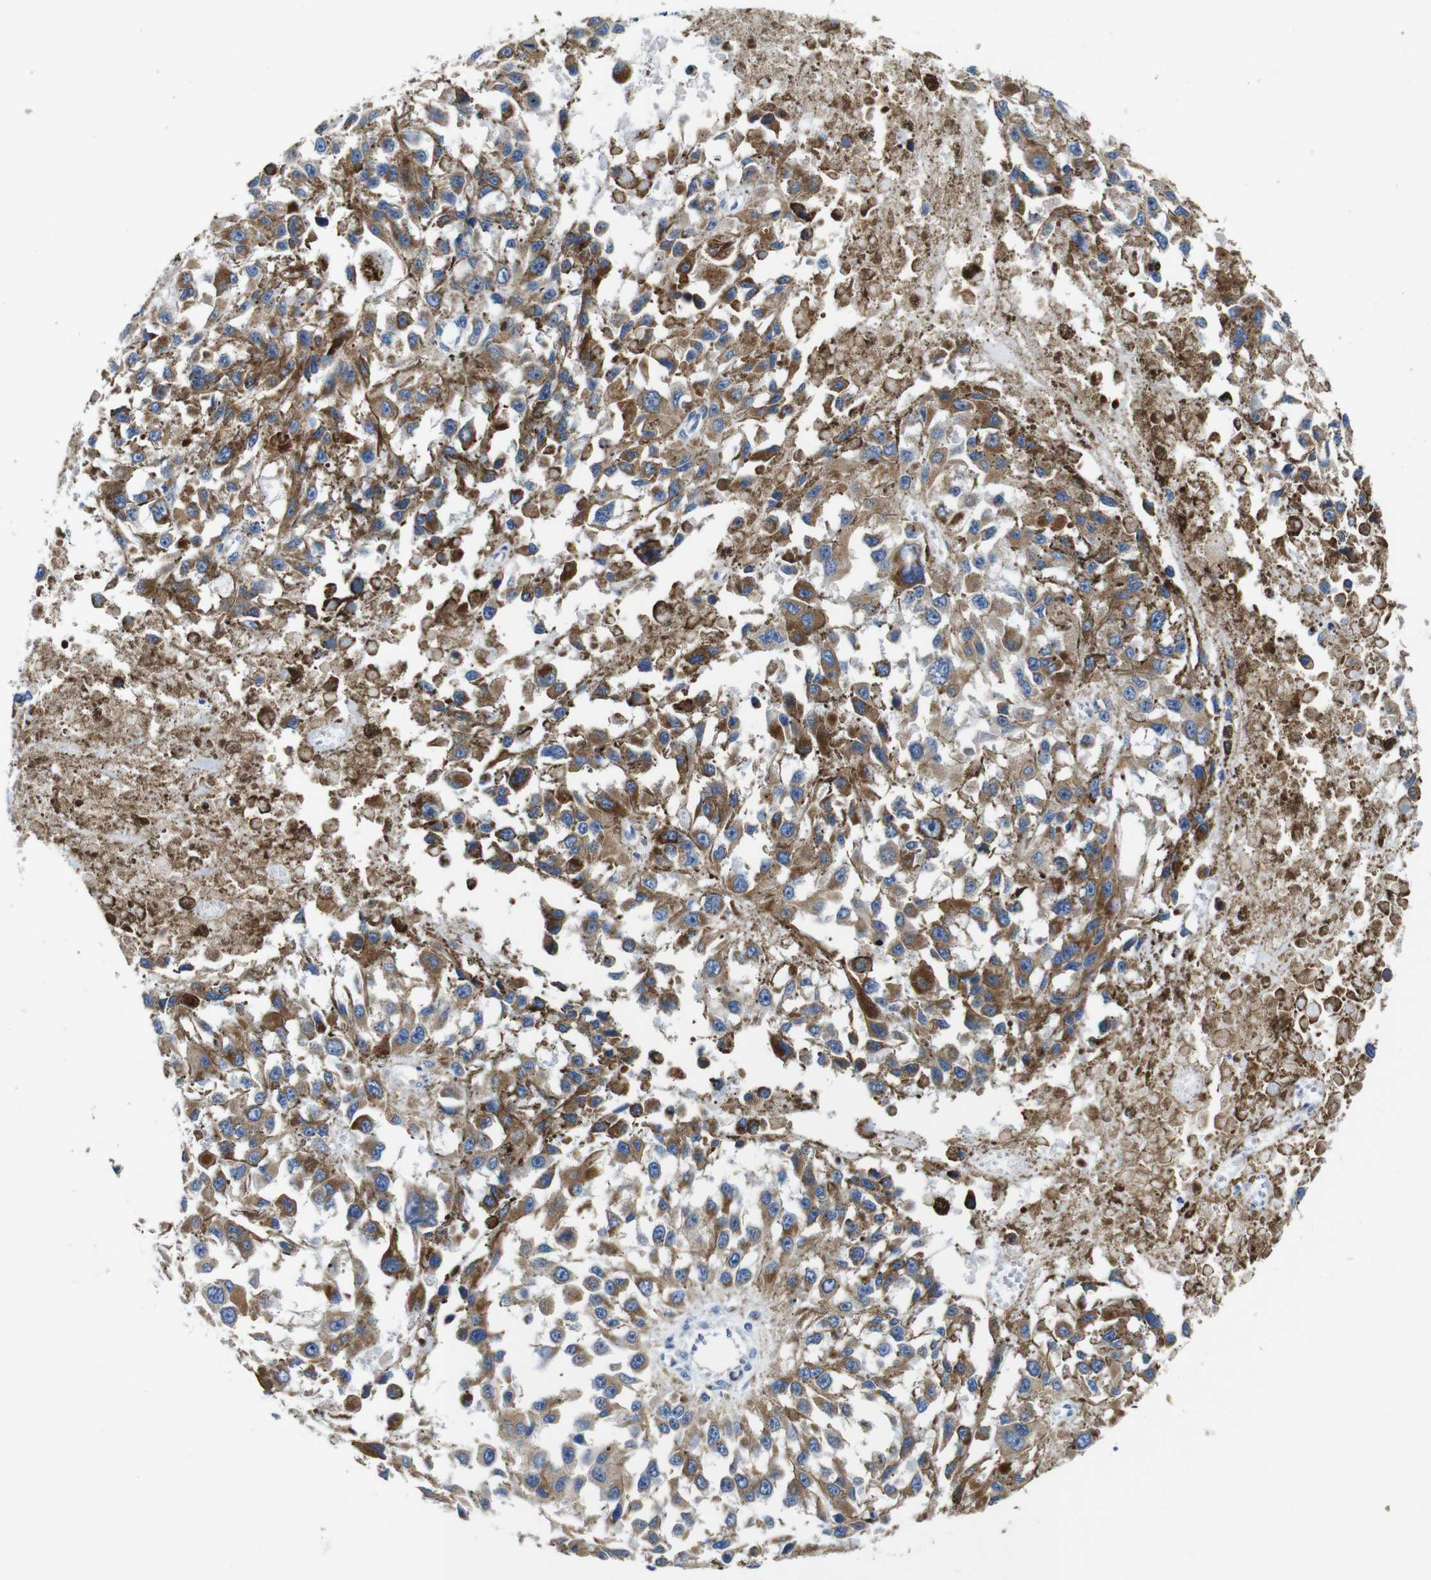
{"staining": {"intensity": "moderate", "quantity": ">75%", "location": "cytoplasmic/membranous"}, "tissue": "melanoma", "cell_type": "Tumor cells", "image_type": "cancer", "snomed": [{"axis": "morphology", "description": "Malignant melanoma, Metastatic site"}, {"axis": "topography", "description": "Lymph node"}], "caption": "Melanoma stained with a brown dye exhibits moderate cytoplasmic/membranous positive staining in about >75% of tumor cells.", "gene": "SNX19", "patient": {"sex": "male", "age": 59}}